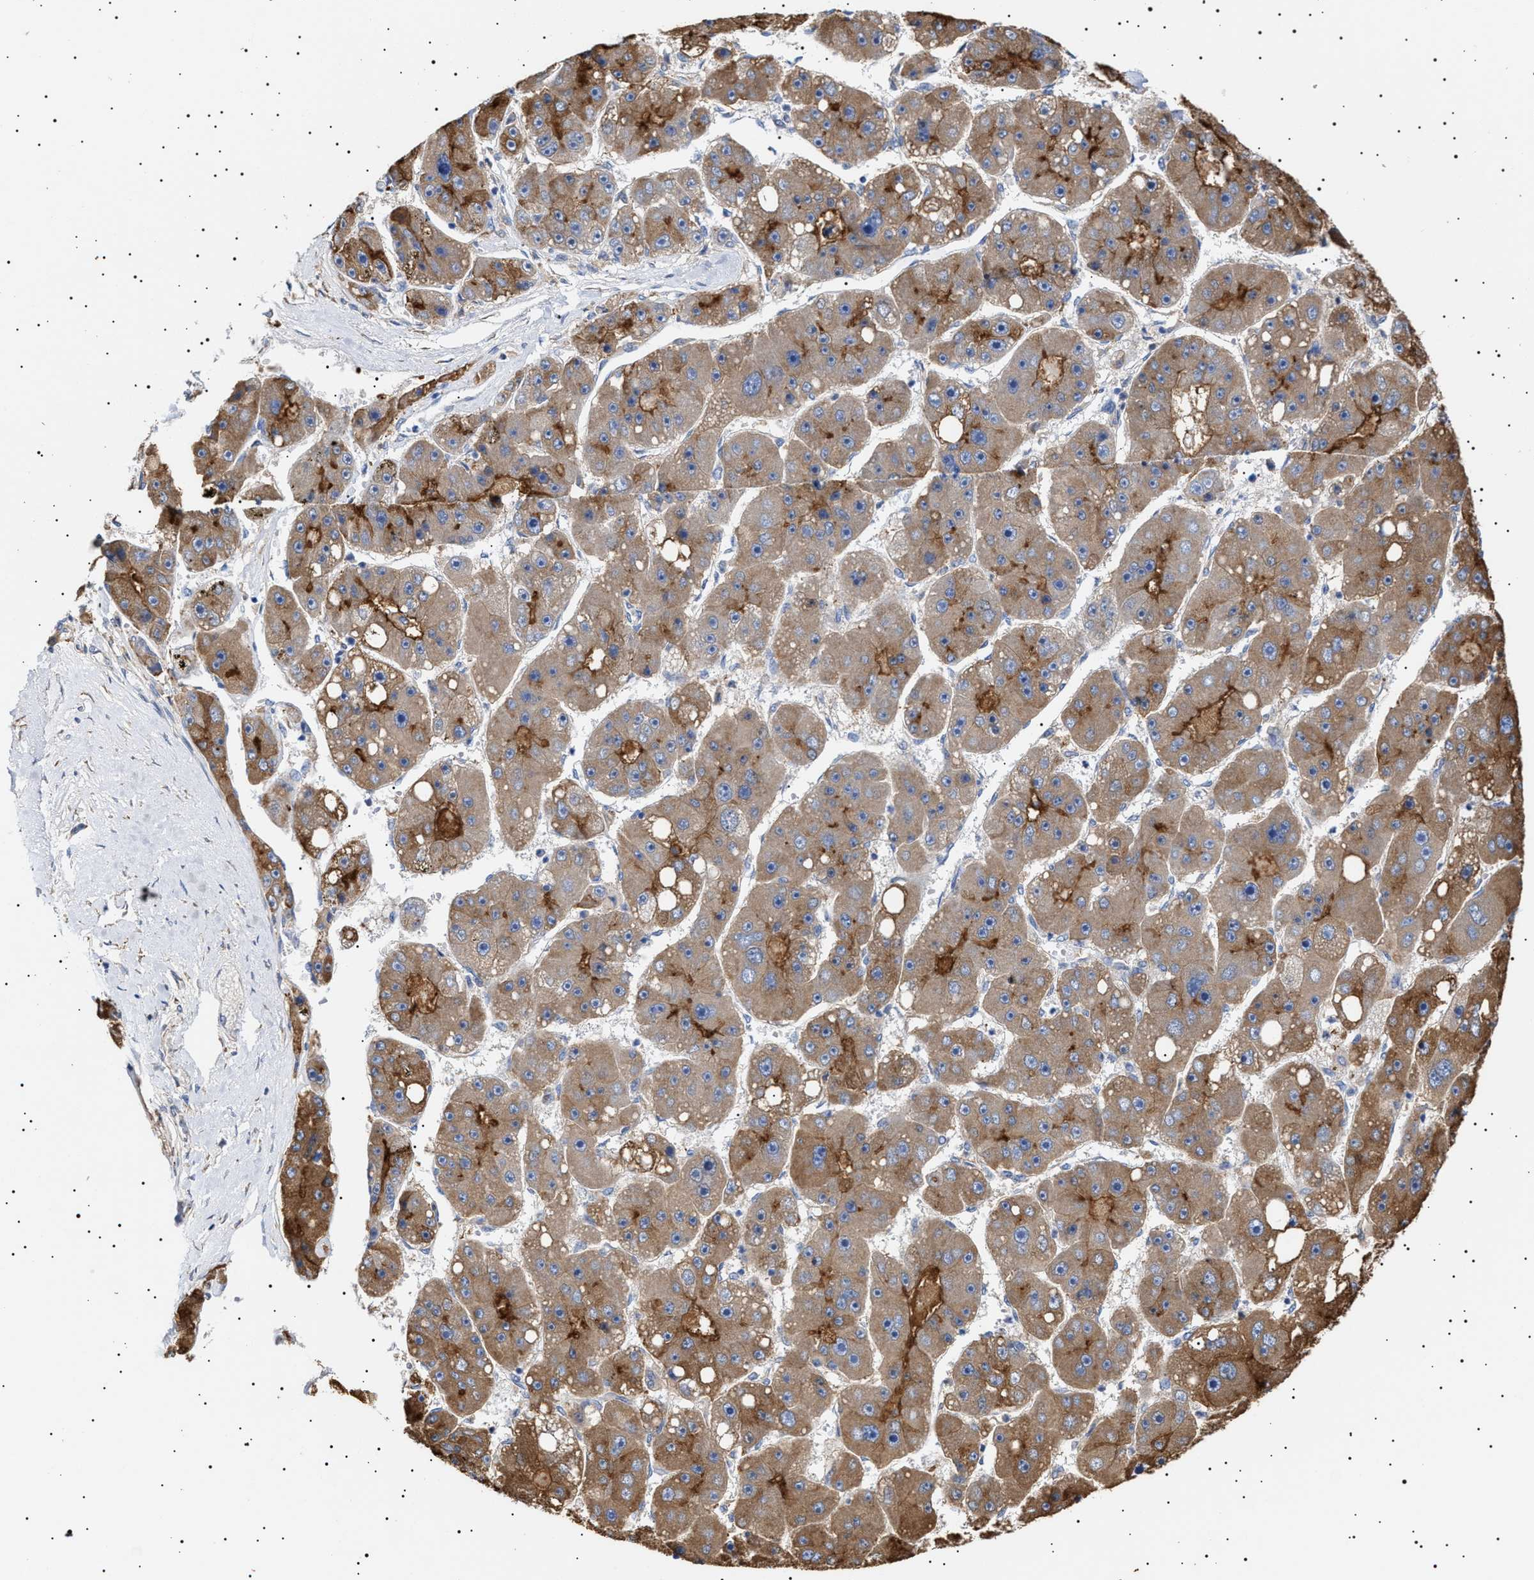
{"staining": {"intensity": "moderate", "quantity": ">75%", "location": "cytoplasmic/membranous"}, "tissue": "liver cancer", "cell_type": "Tumor cells", "image_type": "cancer", "snomed": [{"axis": "morphology", "description": "Carcinoma, Hepatocellular, NOS"}, {"axis": "topography", "description": "Liver"}], "caption": "This is a photomicrograph of immunohistochemistry (IHC) staining of liver hepatocellular carcinoma, which shows moderate positivity in the cytoplasmic/membranous of tumor cells.", "gene": "ERCC6L2", "patient": {"sex": "female", "age": 61}}